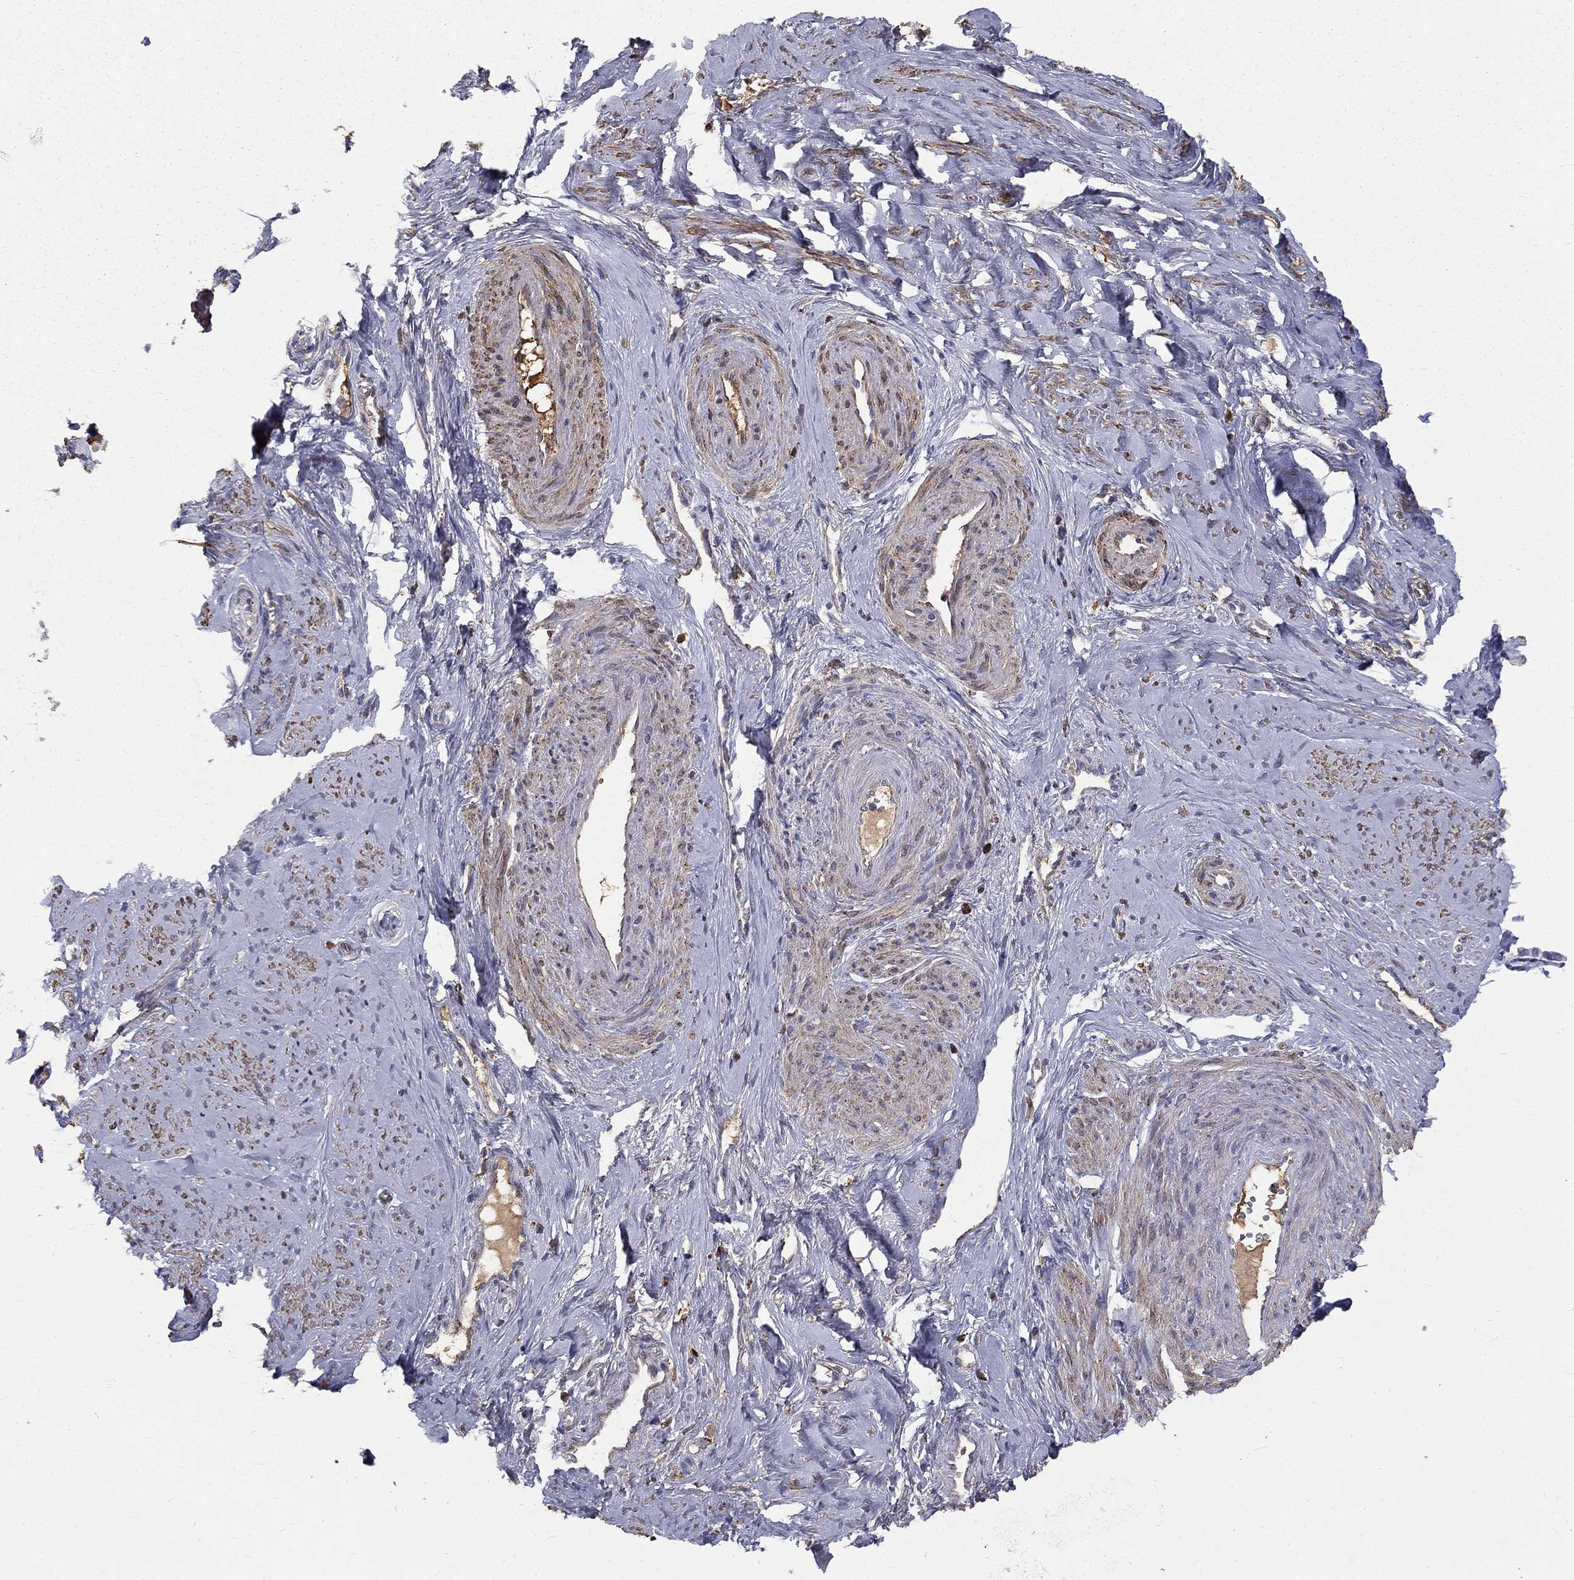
{"staining": {"intensity": "moderate", "quantity": "25%-75%", "location": "cytoplasmic/membranous"}, "tissue": "smooth muscle", "cell_type": "Smooth muscle cells", "image_type": "normal", "snomed": [{"axis": "morphology", "description": "Normal tissue, NOS"}, {"axis": "topography", "description": "Smooth muscle"}], "caption": "This is a photomicrograph of immunohistochemistry (IHC) staining of normal smooth muscle, which shows moderate expression in the cytoplasmic/membranous of smooth muscle cells.", "gene": "EPDR1", "patient": {"sex": "female", "age": 48}}